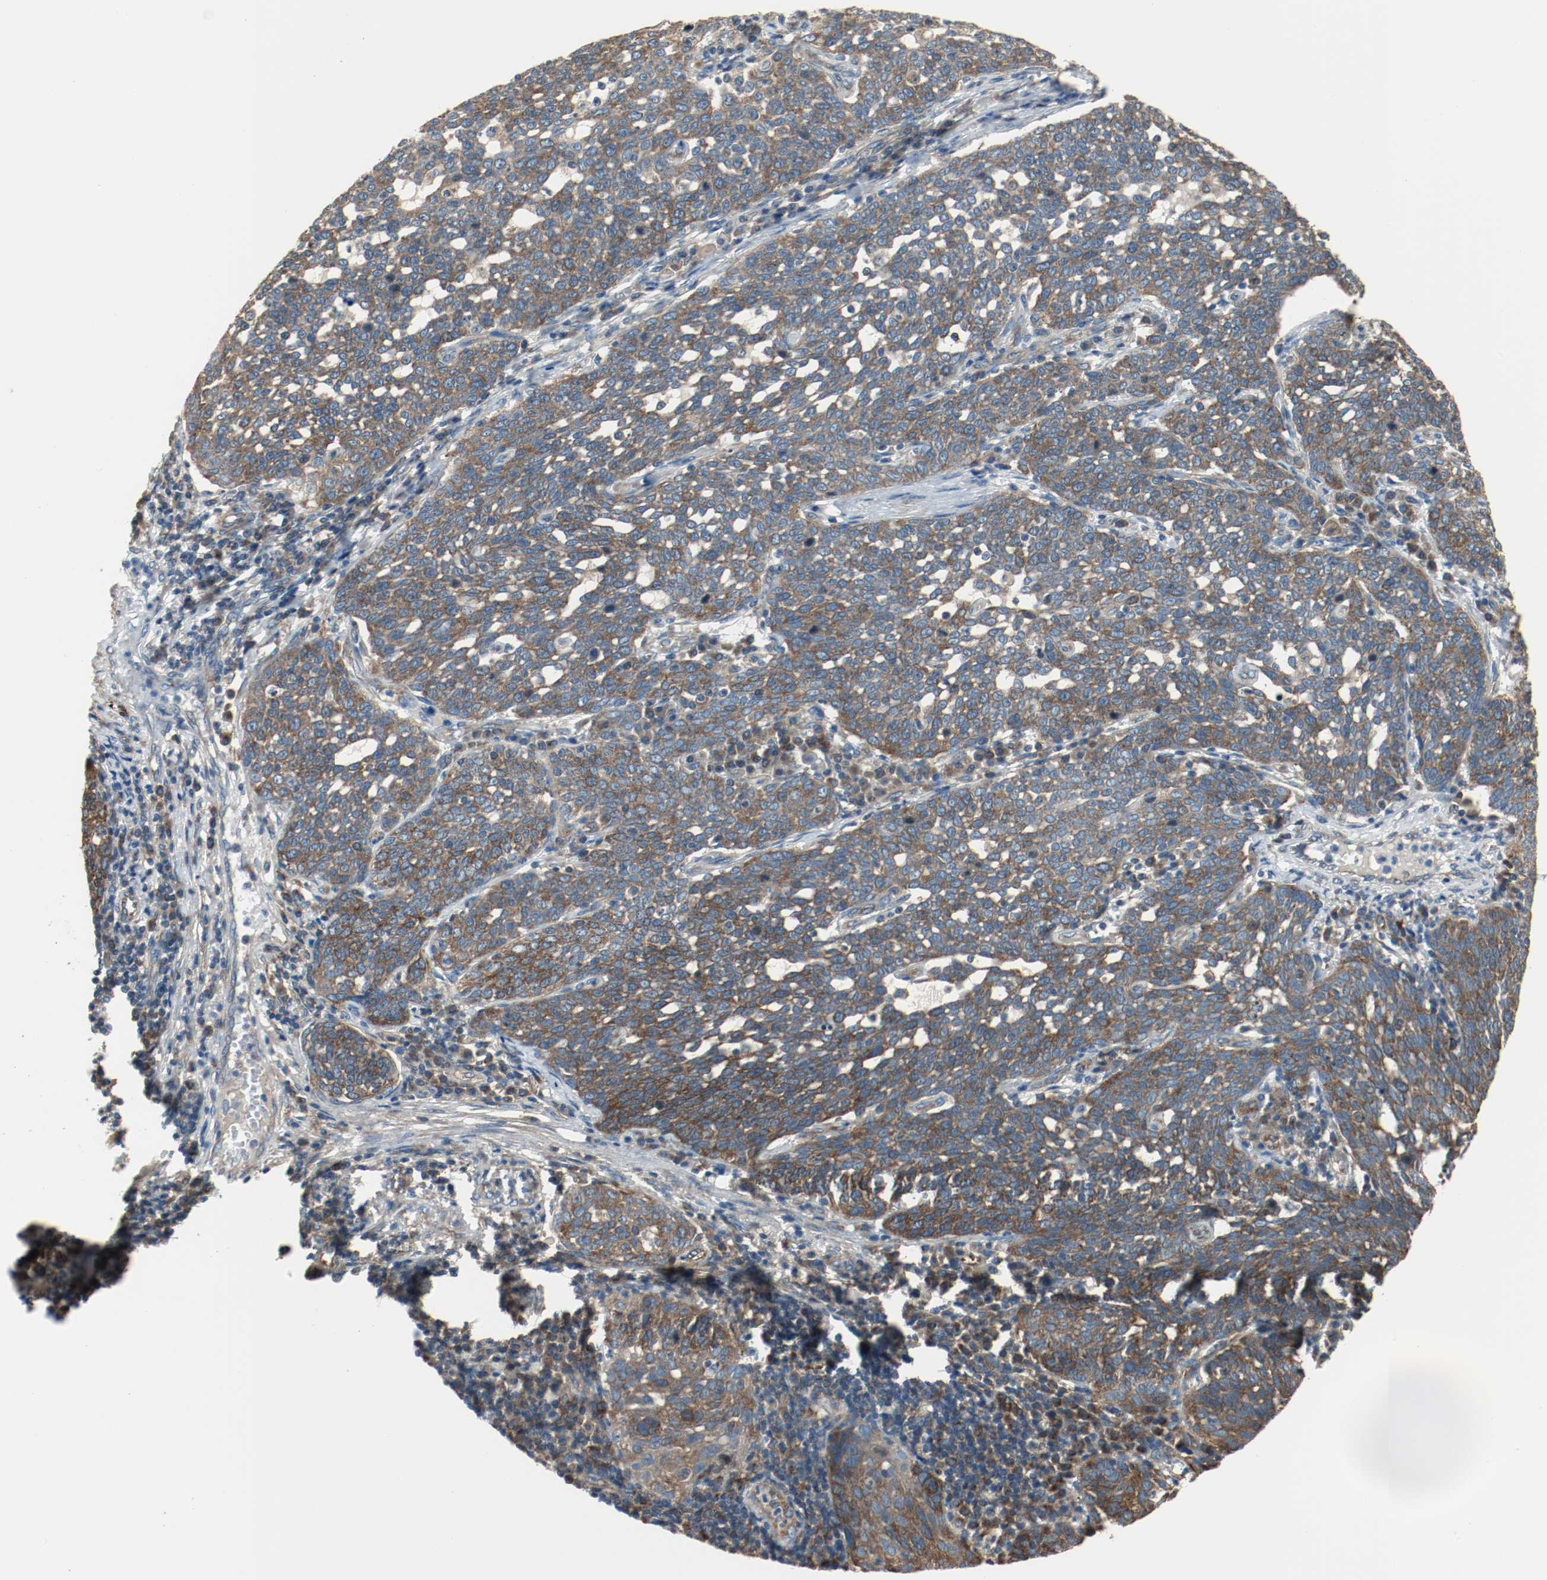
{"staining": {"intensity": "moderate", "quantity": ">75%", "location": "cytoplasmic/membranous"}, "tissue": "cervical cancer", "cell_type": "Tumor cells", "image_type": "cancer", "snomed": [{"axis": "morphology", "description": "Squamous cell carcinoma, NOS"}, {"axis": "topography", "description": "Cervix"}], "caption": "A micrograph showing moderate cytoplasmic/membranous expression in about >75% of tumor cells in cervical cancer (squamous cell carcinoma), as visualized by brown immunohistochemical staining.", "gene": "TUBA3D", "patient": {"sex": "female", "age": 34}}